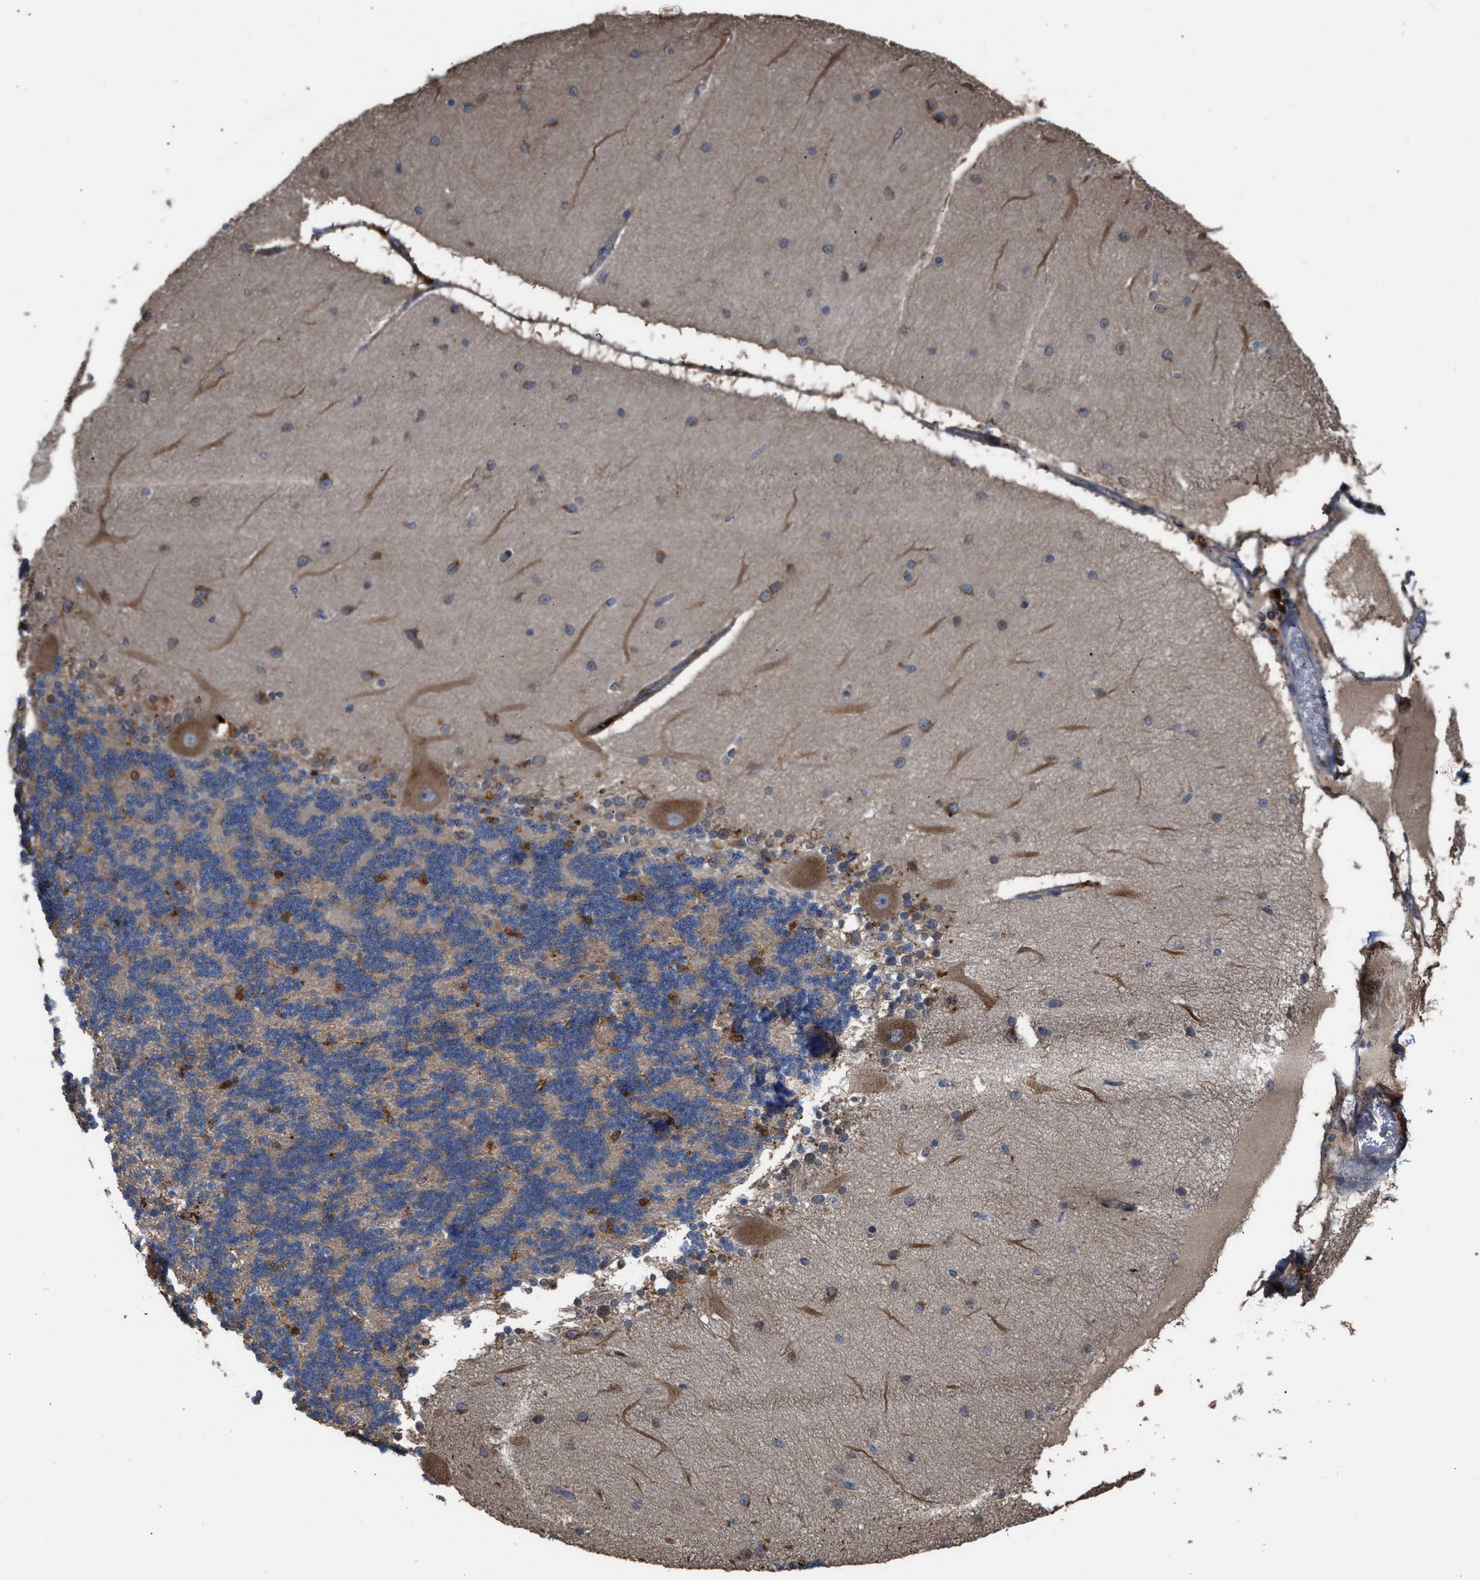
{"staining": {"intensity": "moderate", "quantity": "<25%", "location": "cytoplasmic/membranous"}, "tissue": "cerebellum", "cell_type": "Cells in granular layer", "image_type": "normal", "snomed": [{"axis": "morphology", "description": "Normal tissue, NOS"}, {"axis": "topography", "description": "Cerebellum"}], "caption": "Immunohistochemistry (IHC) image of unremarkable cerebellum stained for a protein (brown), which reveals low levels of moderate cytoplasmic/membranous expression in about <25% of cells in granular layer.", "gene": "ELMO3", "patient": {"sex": "female", "age": 54}}